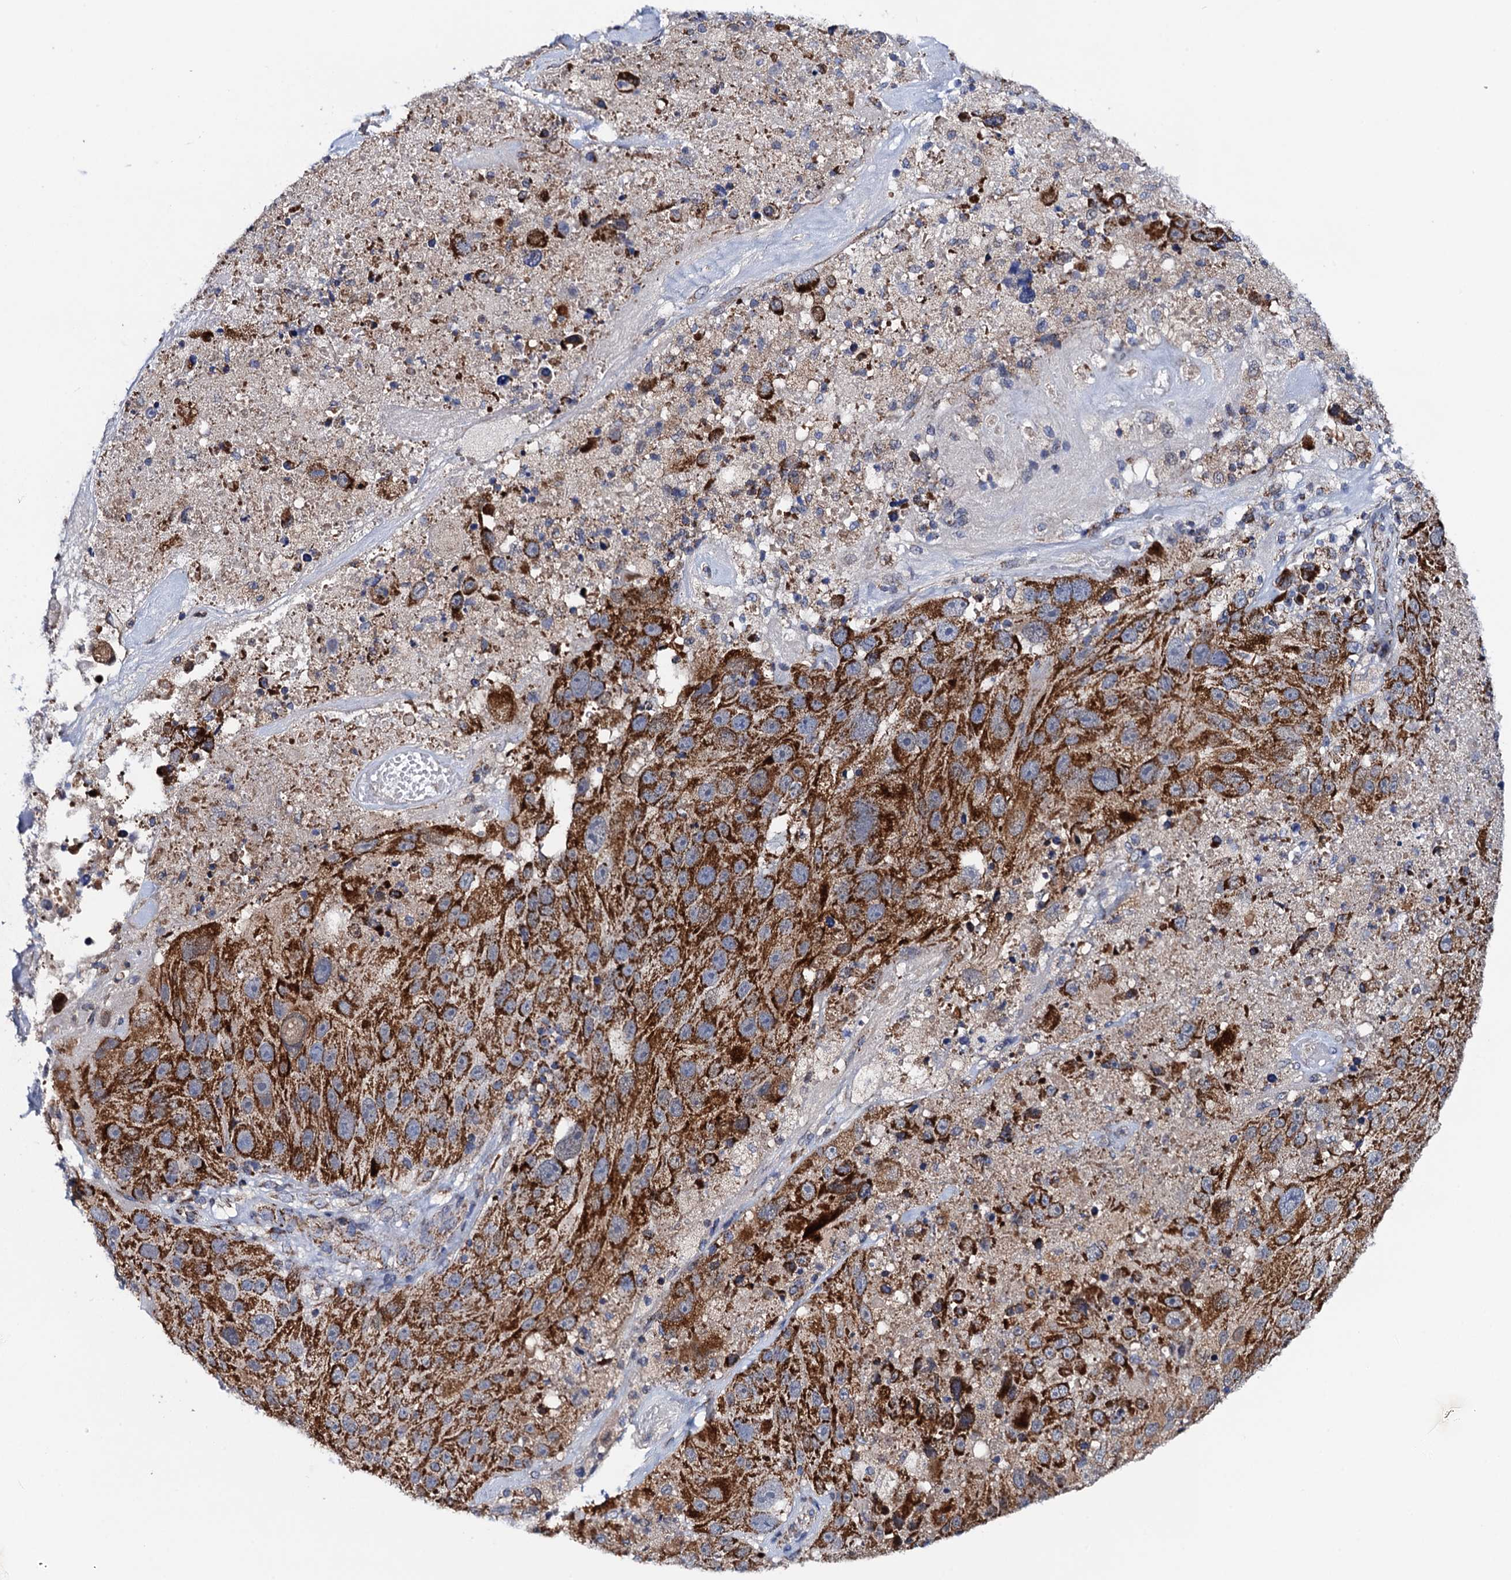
{"staining": {"intensity": "moderate", "quantity": ">75%", "location": "cytoplasmic/membranous"}, "tissue": "melanoma", "cell_type": "Tumor cells", "image_type": "cancer", "snomed": [{"axis": "morphology", "description": "Malignant melanoma, Metastatic site"}, {"axis": "topography", "description": "Lymph node"}], "caption": "Human malignant melanoma (metastatic site) stained with a brown dye shows moderate cytoplasmic/membranous positive expression in approximately >75% of tumor cells.", "gene": "PTCD3", "patient": {"sex": "male", "age": 62}}